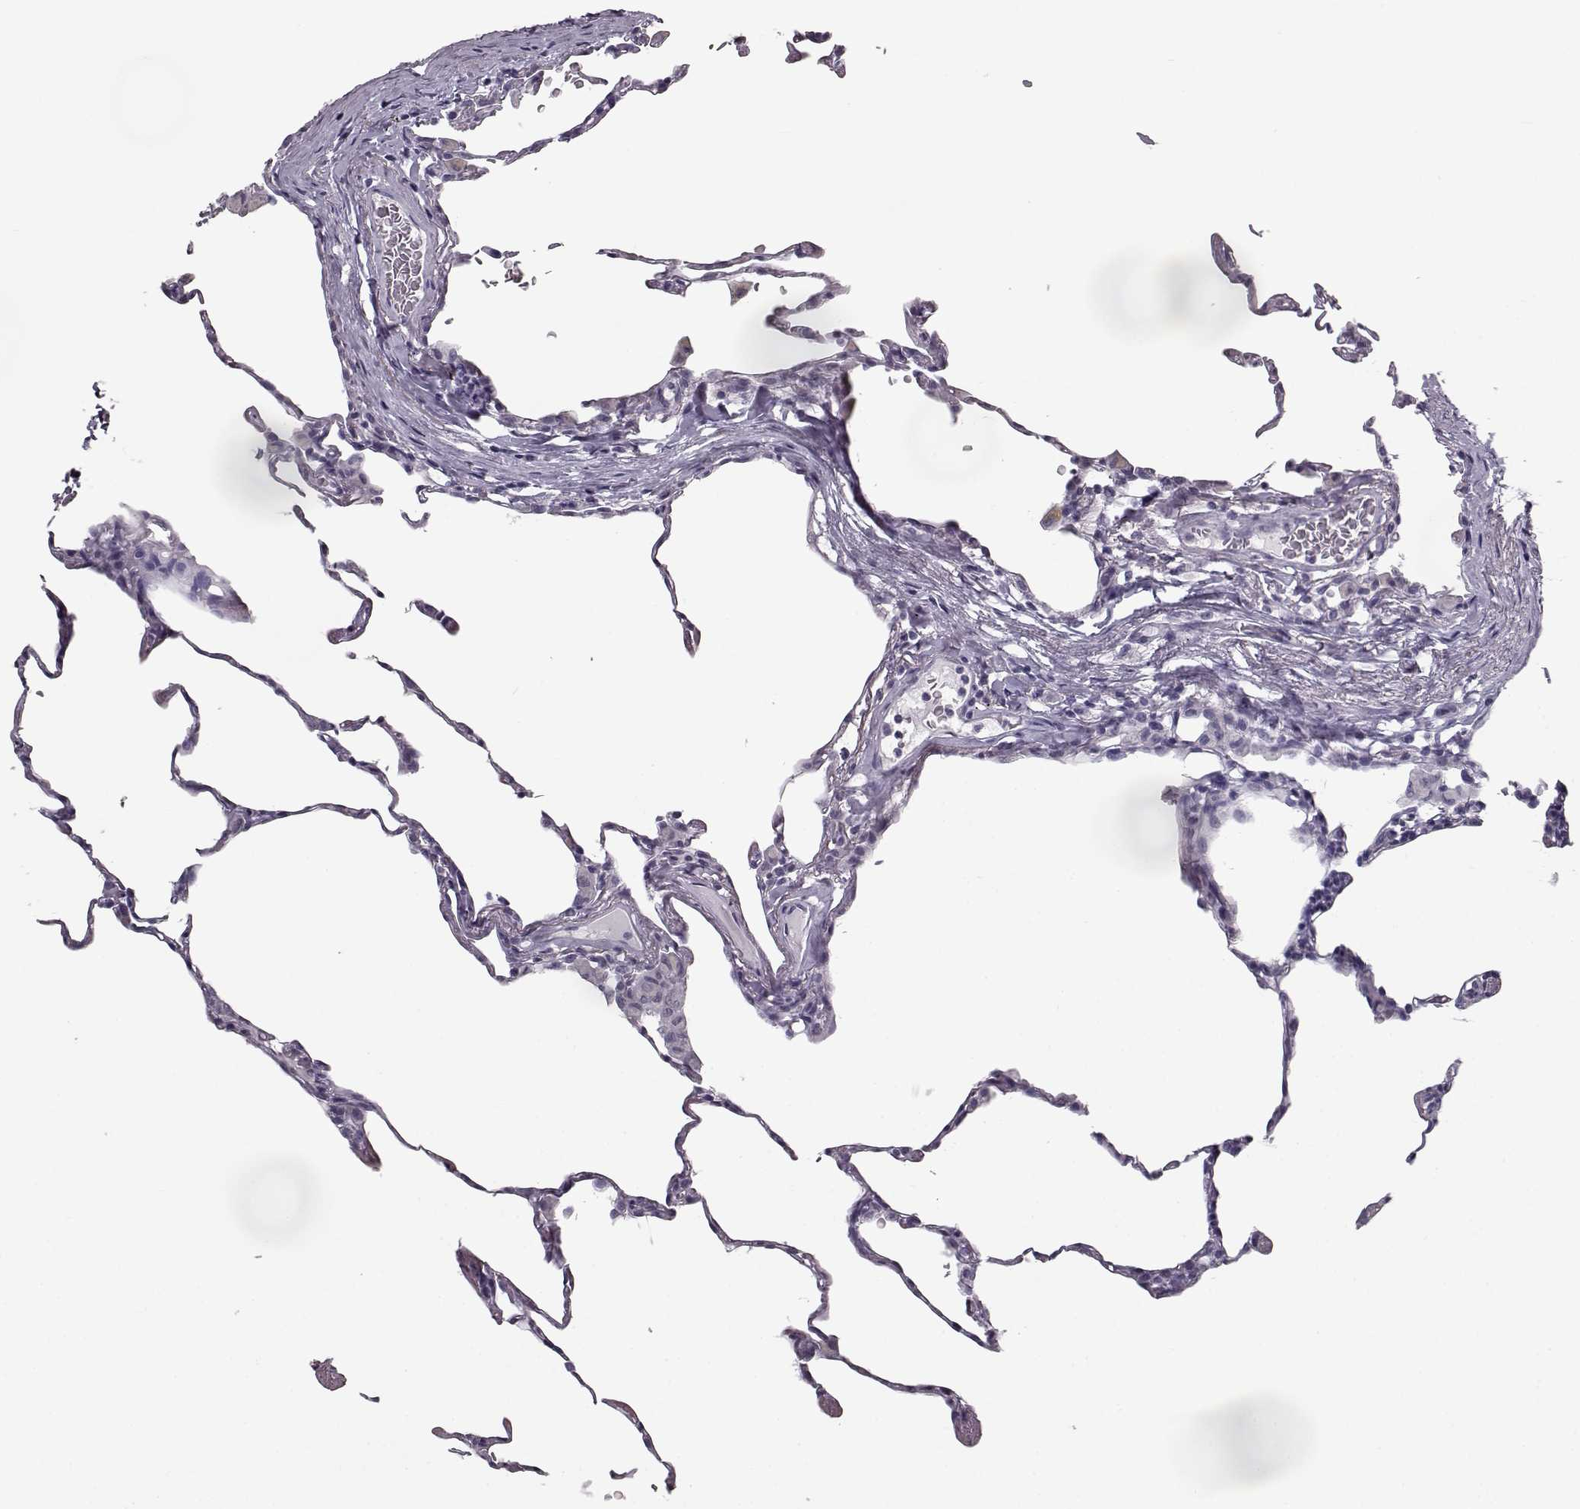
{"staining": {"intensity": "negative", "quantity": "none", "location": "none"}, "tissue": "lung", "cell_type": "Alveolar cells", "image_type": "normal", "snomed": [{"axis": "morphology", "description": "Normal tissue, NOS"}, {"axis": "topography", "description": "Lung"}], "caption": "Alveolar cells show no significant protein positivity in benign lung. The staining is performed using DAB brown chromogen with nuclei counter-stained in using hematoxylin.", "gene": "SEMG2", "patient": {"sex": "female", "age": 57}}